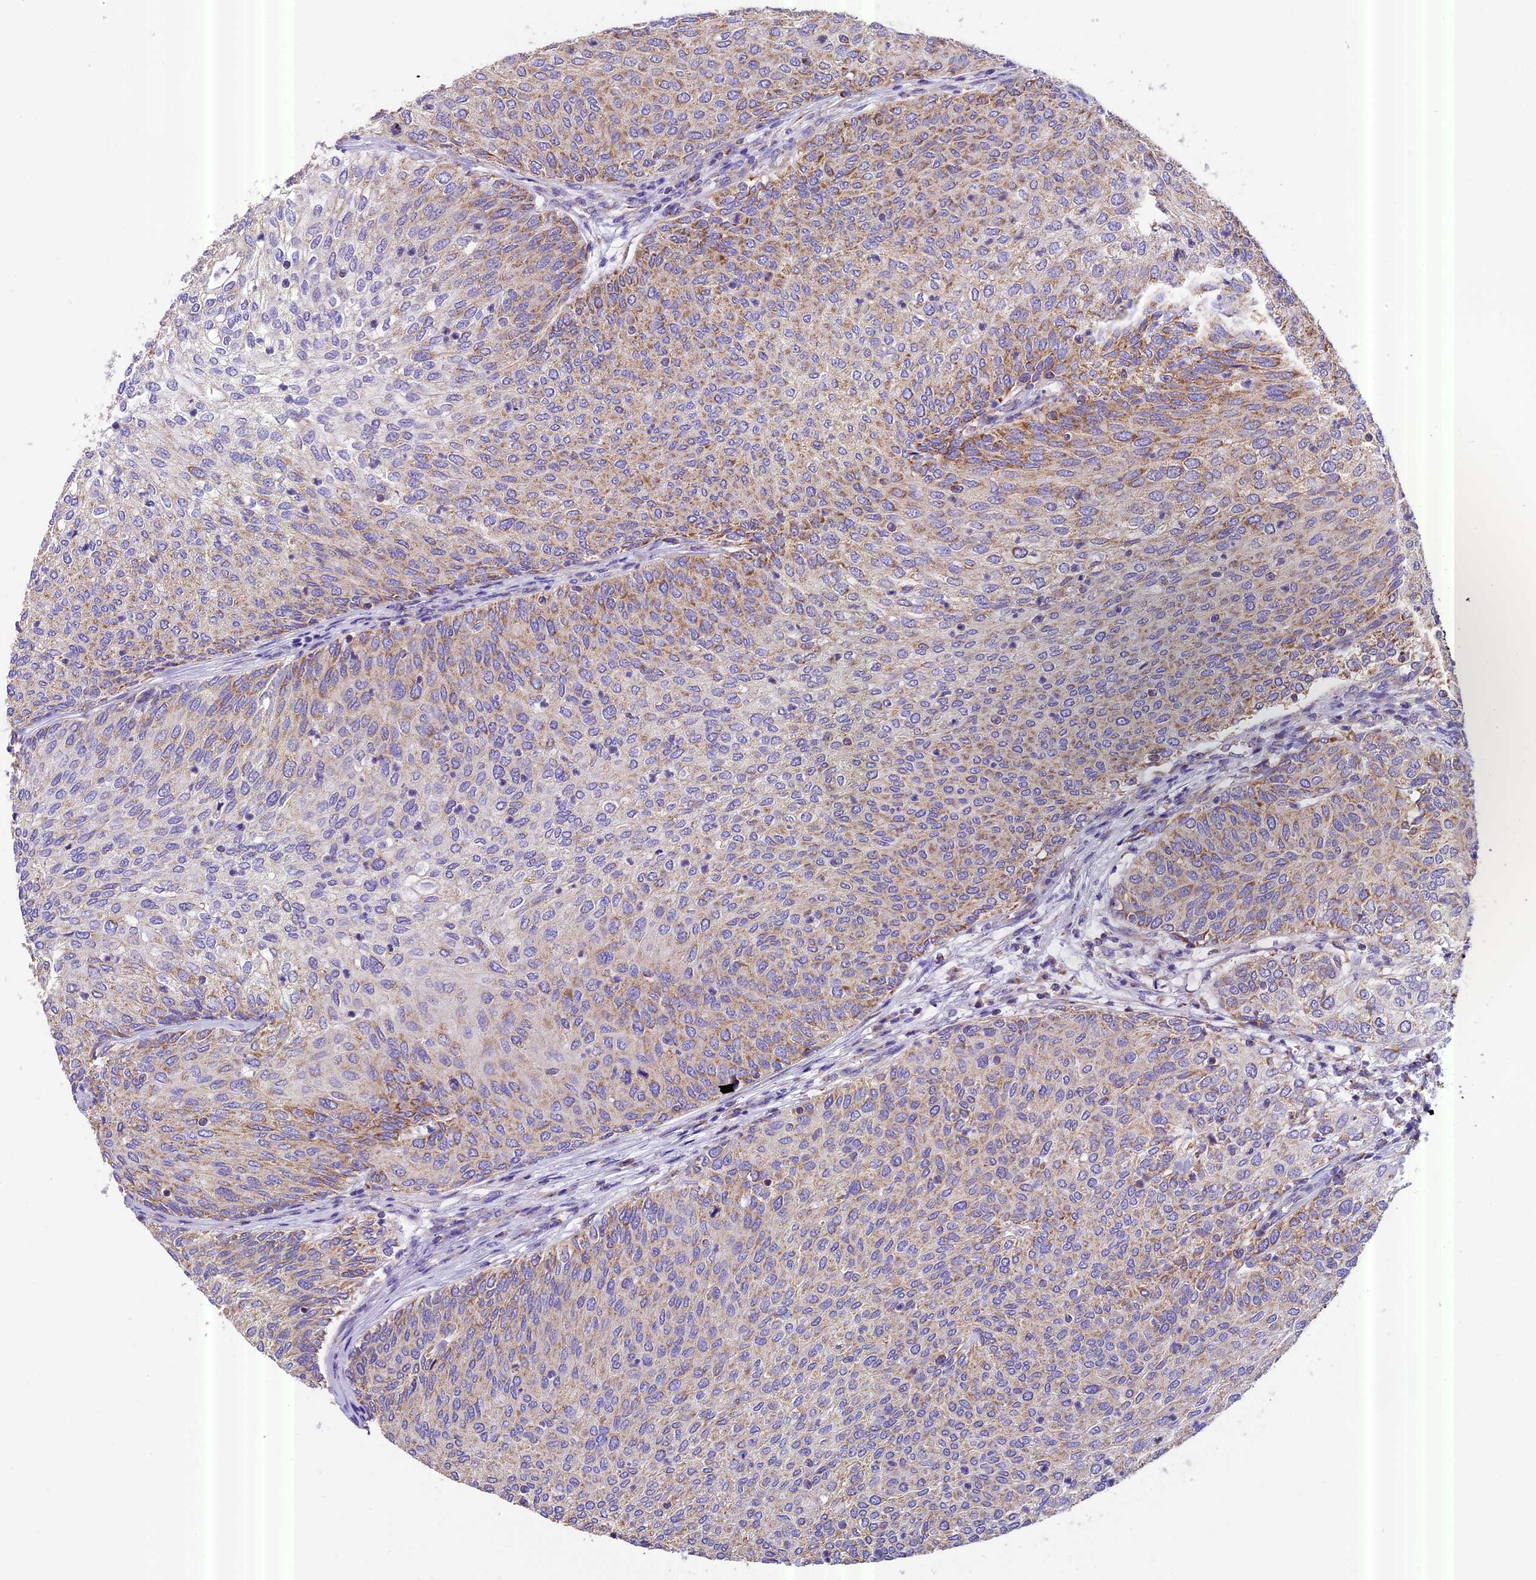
{"staining": {"intensity": "moderate", "quantity": "25%-75%", "location": "cytoplasmic/membranous"}, "tissue": "urothelial cancer", "cell_type": "Tumor cells", "image_type": "cancer", "snomed": [{"axis": "morphology", "description": "Urothelial carcinoma, Low grade"}, {"axis": "topography", "description": "Urinary bladder"}], "caption": "IHC of urothelial cancer shows medium levels of moderate cytoplasmic/membranous staining in approximately 25%-75% of tumor cells.", "gene": "MGME1", "patient": {"sex": "female", "age": 79}}